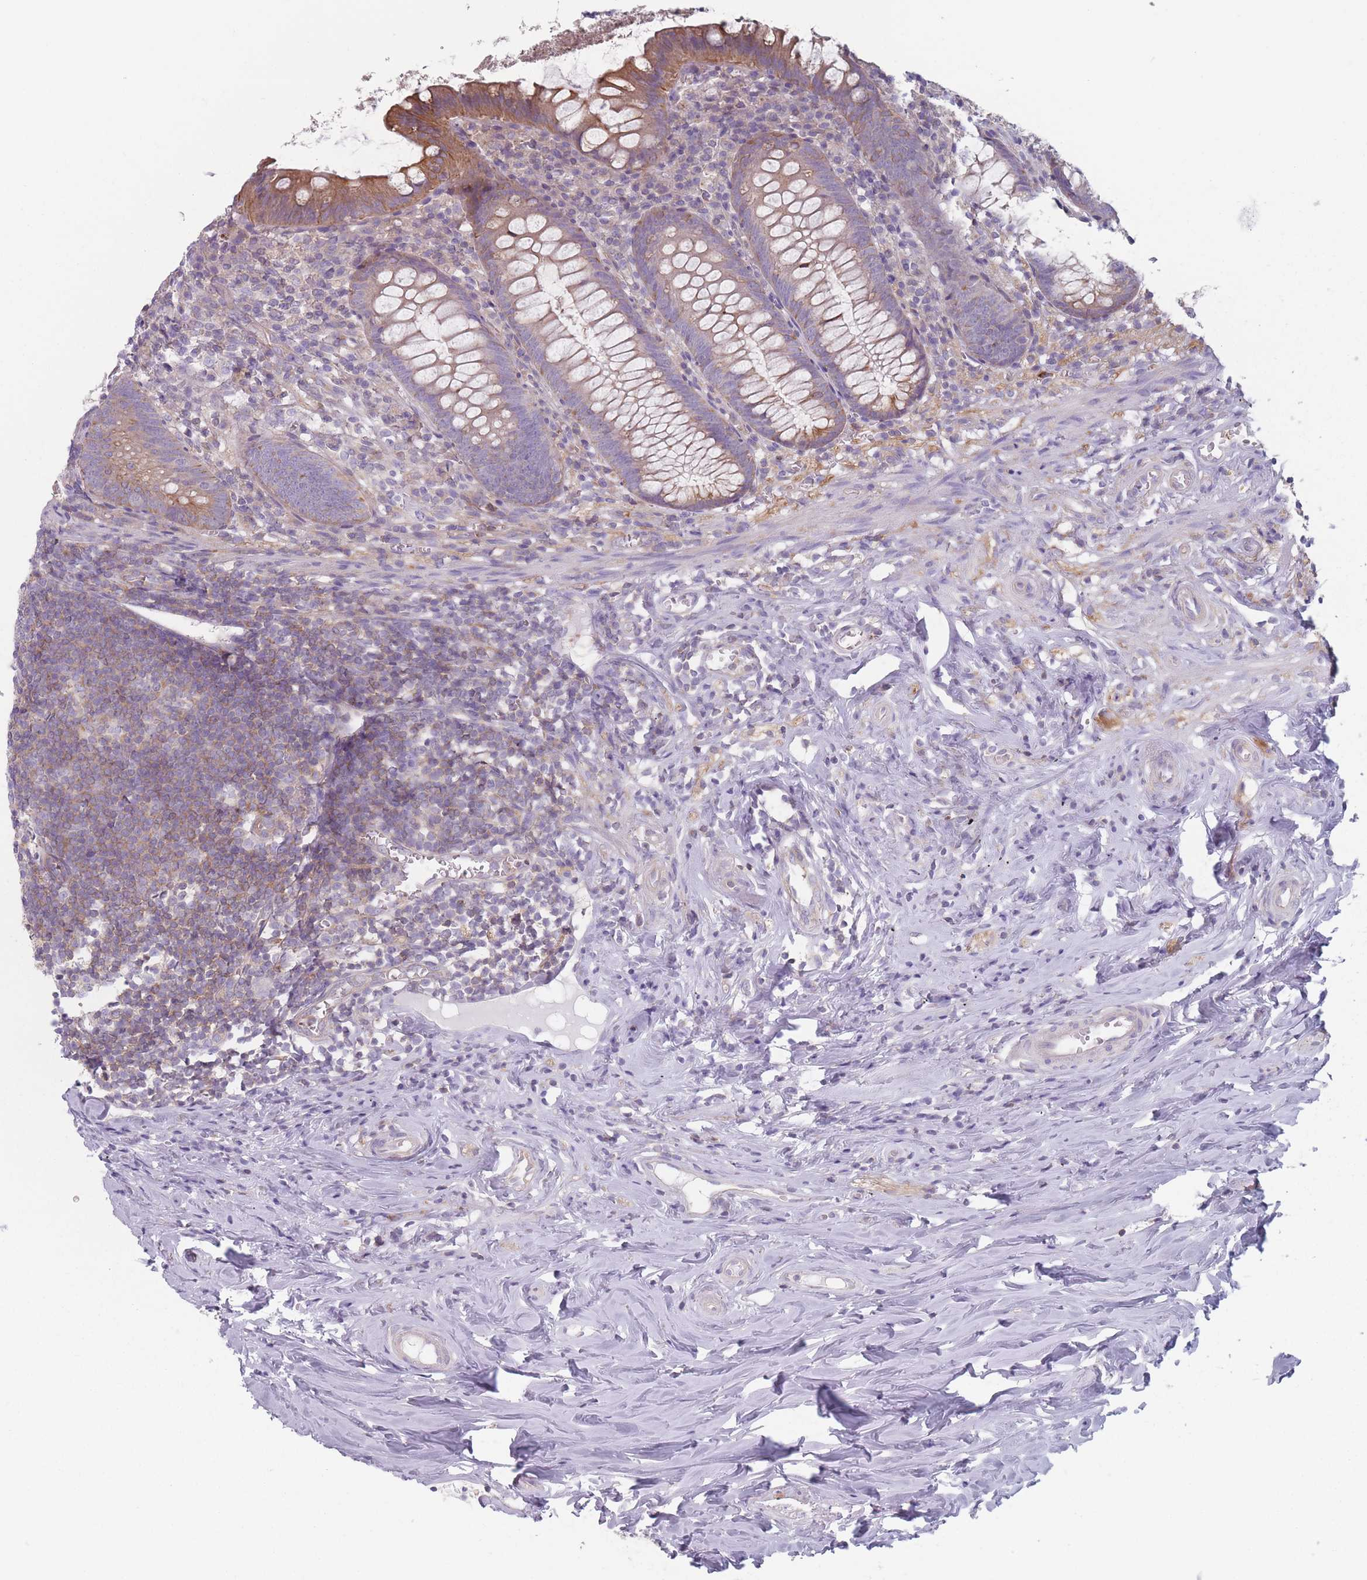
{"staining": {"intensity": "strong", "quantity": "25%-75%", "location": "cytoplasmic/membranous"}, "tissue": "appendix", "cell_type": "Glandular cells", "image_type": "normal", "snomed": [{"axis": "morphology", "description": "Normal tissue, NOS"}, {"axis": "topography", "description": "Appendix"}], "caption": "Glandular cells display high levels of strong cytoplasmic/membranous positivity in about 25%-75% of cells in benign human appendix. (DAB IHC with brightfield microscopy, high magnification).", "gene": "HSBP1L1", "patient": {"sex": "female", "age": 51}}